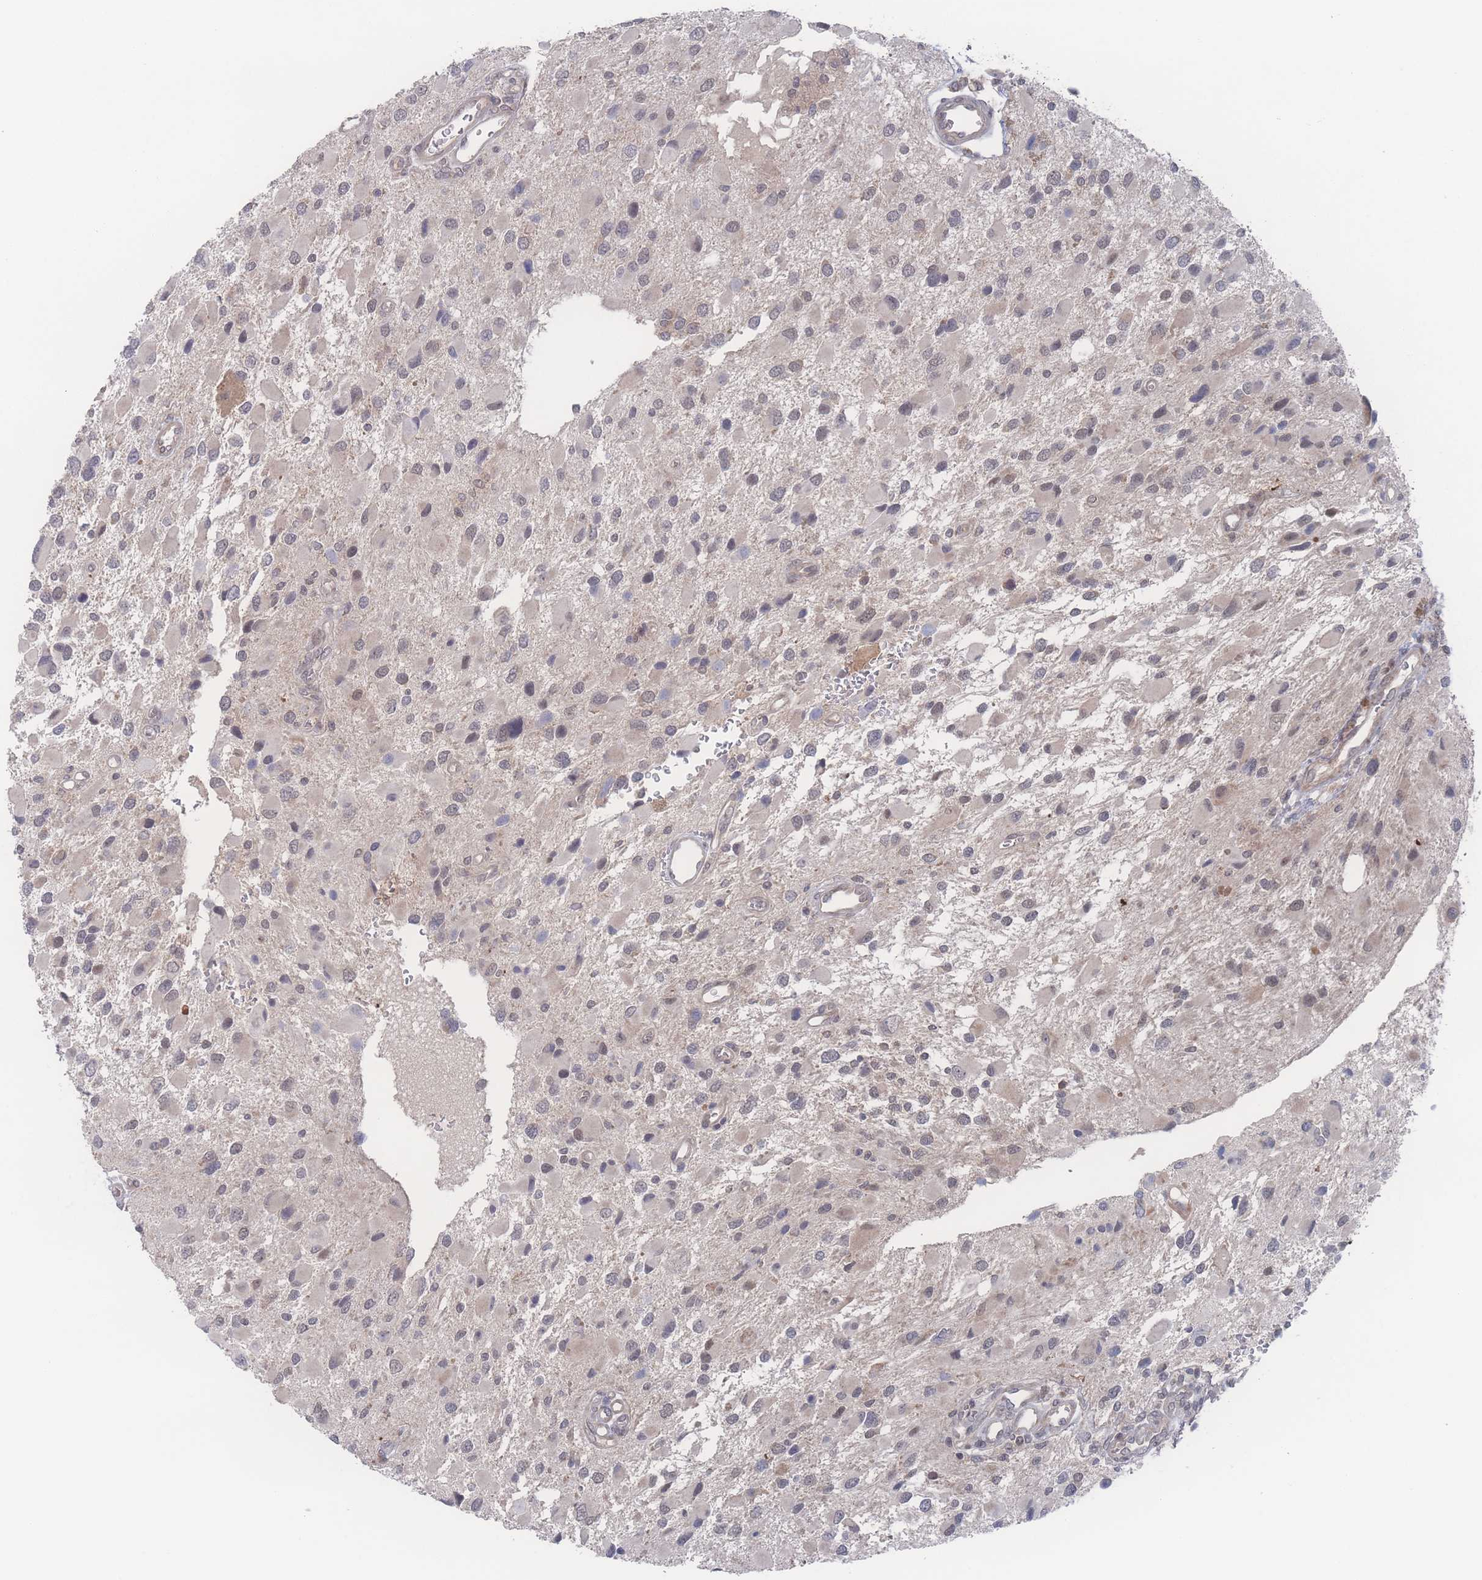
{"staining": {"intensity": "weak", "quantity": "<25%", "location": "cytoplasmic/membranous,nuclear"}, "tissue": "glioma", "cell_type": "Tumor cells", "image_type": "cancer", "snomed": [{"axis": "morphology", "description": "Glioma, malignant, High grade"}, {"axis": "topography", "description": "Brain"}], "caption": "IHC of glioma displays no expression in tumor cells.", "gene": "NBEAL1", "patient": {"sex": "male", "age": 53}}